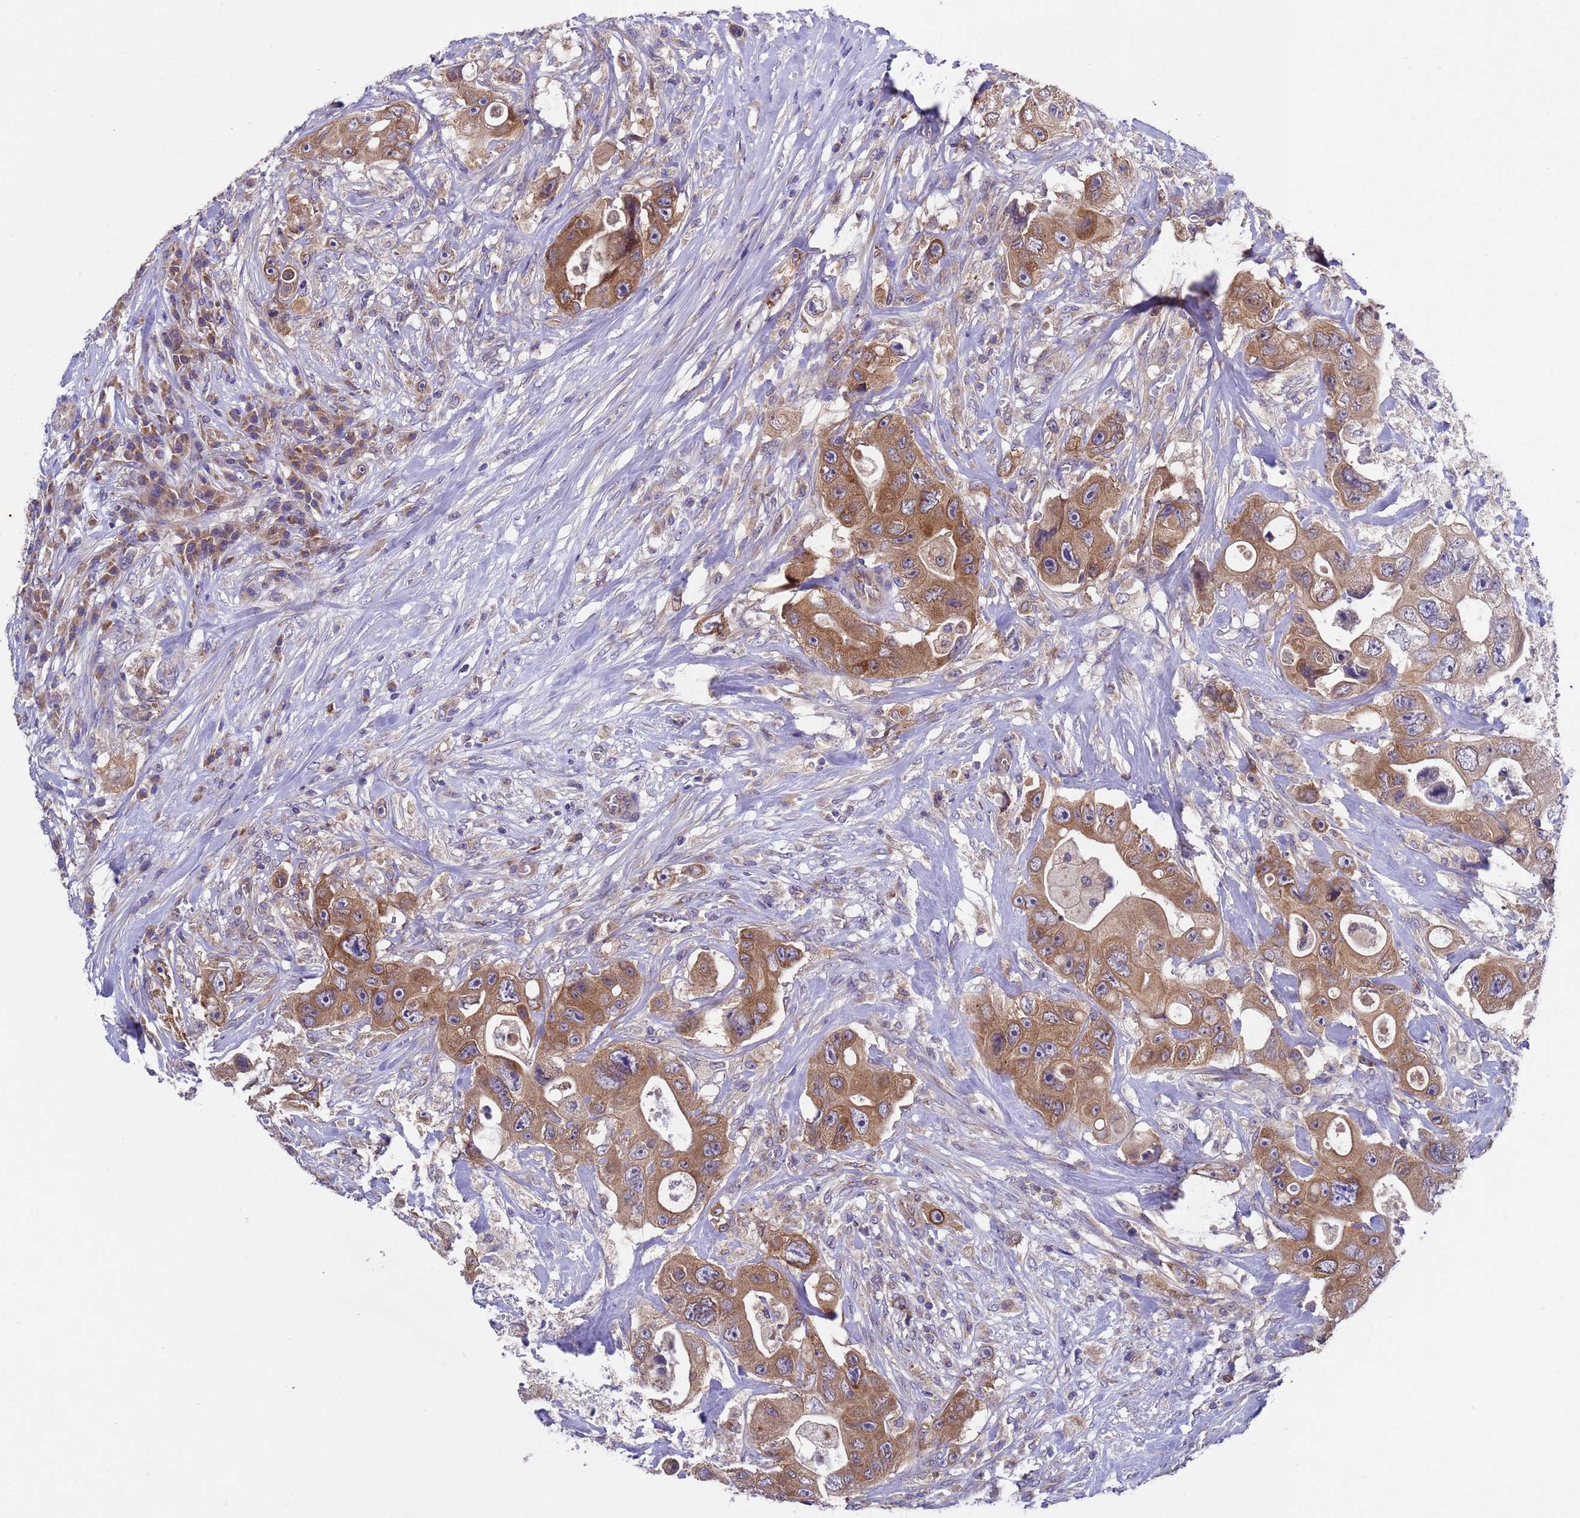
{"staining": {"intensity": "moderate", "quantity": ">75%", "location": "cytoplasmic/membranous"}, "tissue": "colorectal cancer", "cell_type": "Tumor cells", "image_type": "cancer", "snomed": [{"axis": "morphology", "description": "Adenocarcinoma, NOS"}, {"axis": "topography", "description": "Colon"}], "caption": "About >75% of tumor cells in colorectal adenocarcinoma display moderate cytoplasmic/membranous protein positivity as visualized by brown immunohistochemical staining.", "gene": "DCAF12L2", "patient": {"sex": "female", "age": 46}}